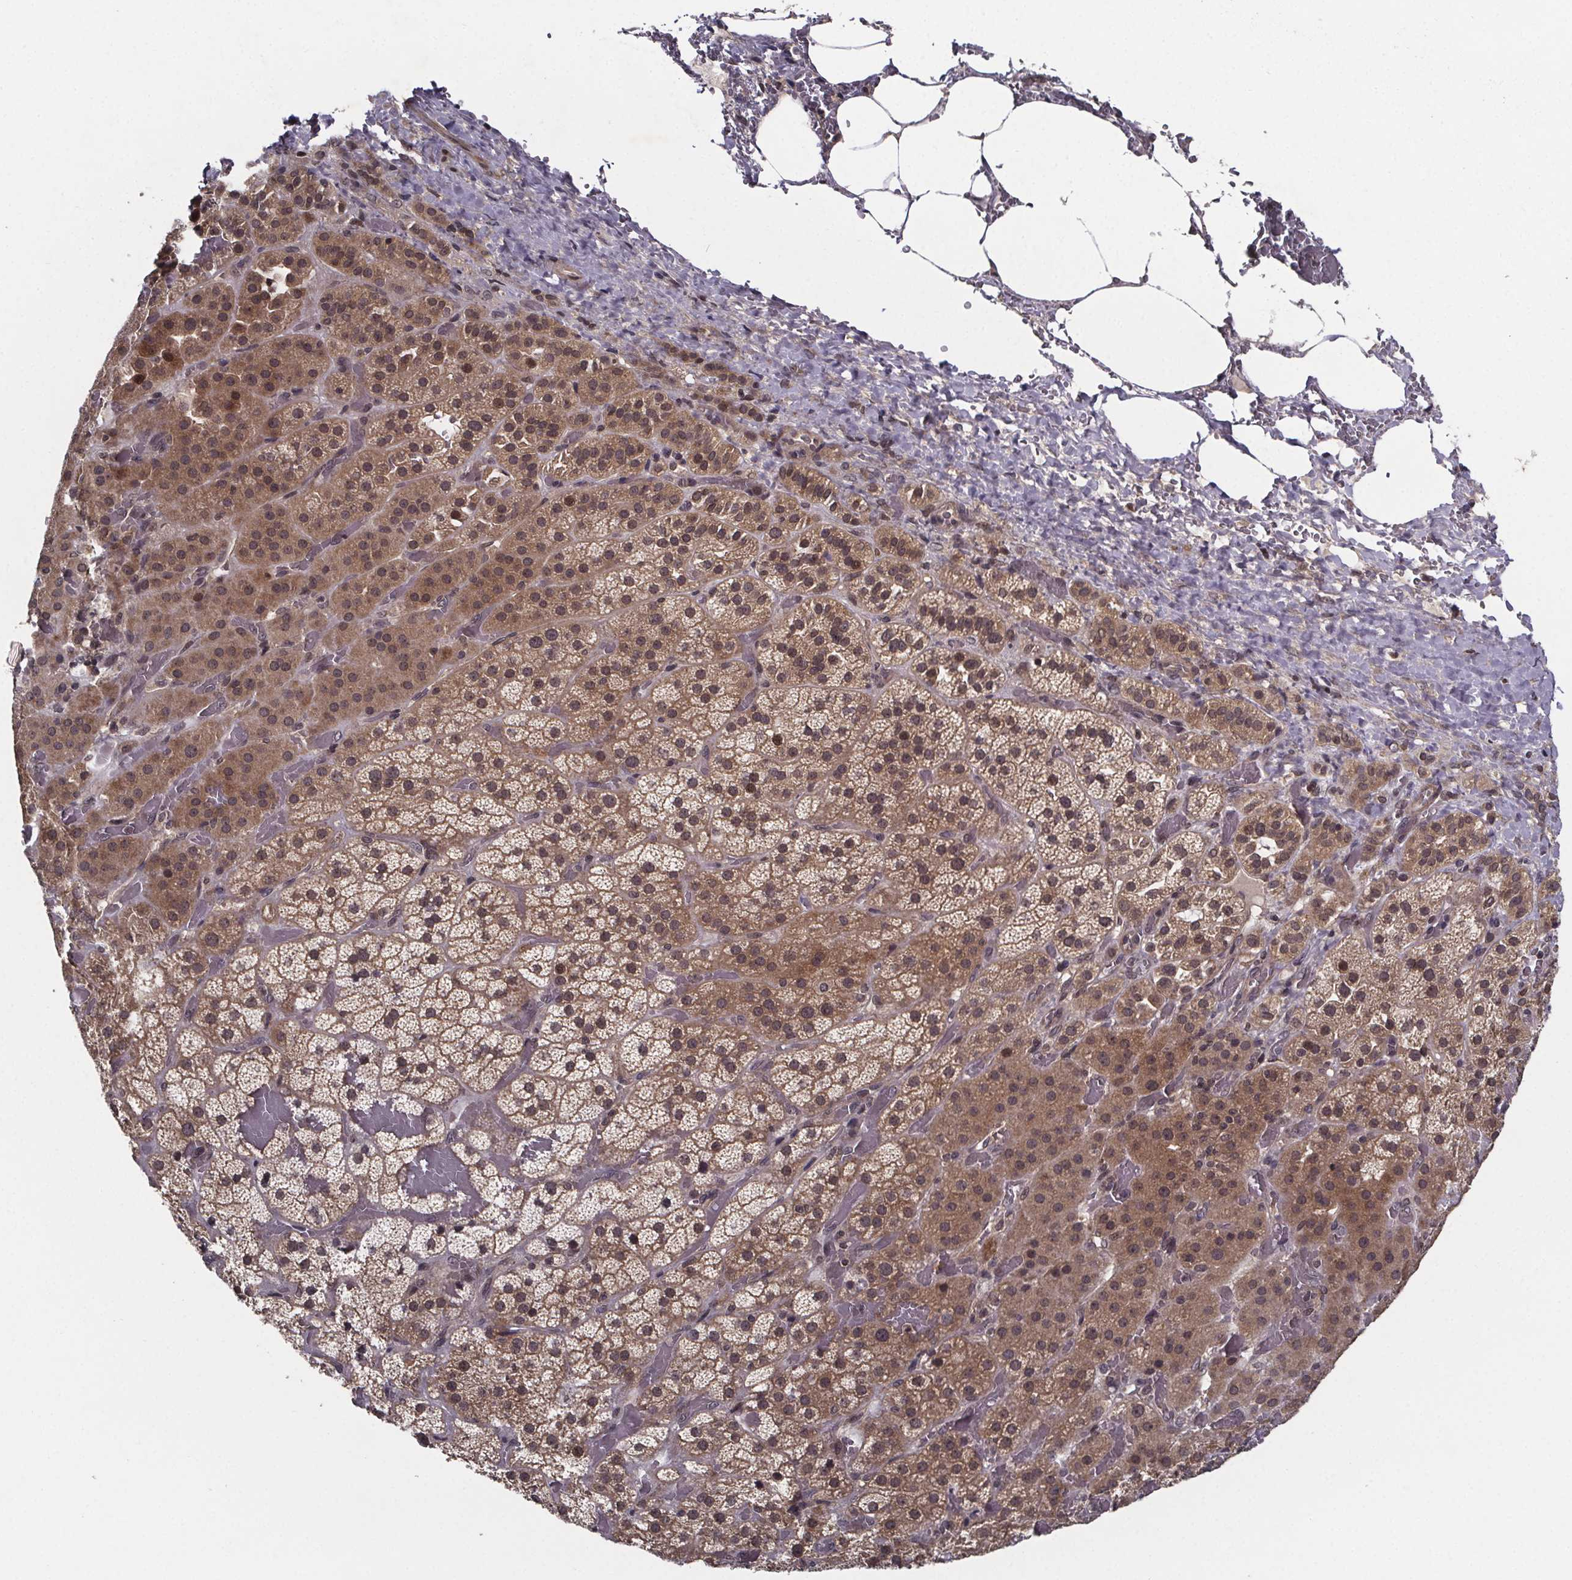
{"staining": {"intensity": "moderate", "quantity": "25%-75%", "location": "cytoplasmic/membranous,nuclear"}, "tissue": "adrenal gland", "cell_type": "Glandular cells", "image_type": "normal", "snomed": [{"axis": "morphology", "description": "Normal tissue, NOS"}, {"axis": "topography", "description": "Adrenal gland"}], "caption": "Protein expression analysis of unremarkable human adrenal gland reveals moderate cytoplasmic/membranous,nuclear expression in about 25%-75% of glandular cells. (Stains: DAB in brown, nuclei in blue, Microscopy: brightfield microscopy at high magnification).", "gene": "FN3KRP", "patient": {"sex": "male", "age": 57}}